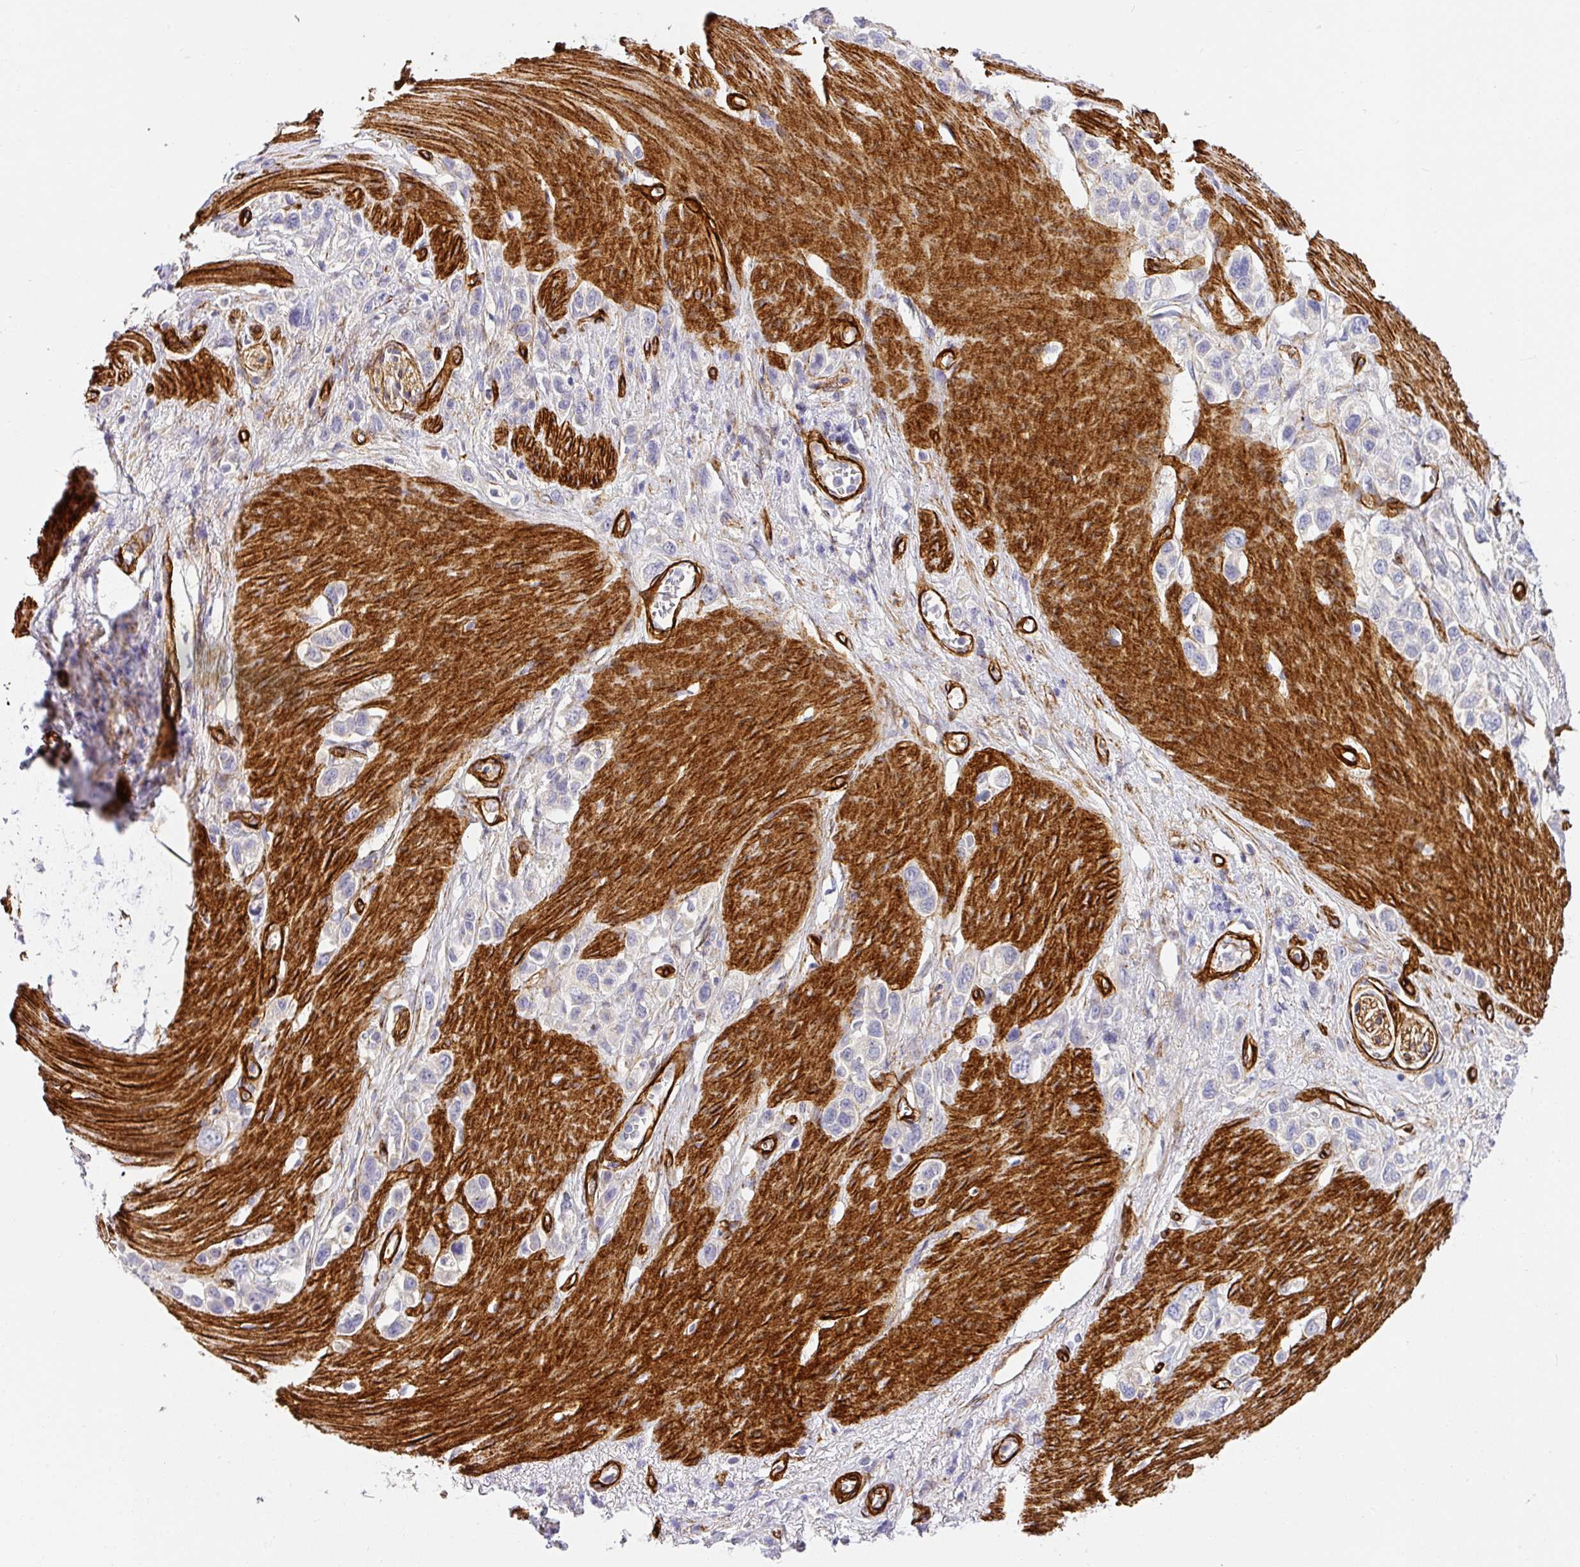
{"staining": {"intensity": "negative", "quantity": "none", "location": "none"}, "tissue": "stomach cancer", "cell_type": "Tumor cells", "image_type": "cancer", "snomed": [{"axis": "morphology", "description": "Adenocarcinoma, NOS"}, {"axis": "topography", "description": "Stomach"}], "caption": "High power microscopy photomicrograph of an IHC photomicrograph of stomach cancer (adenocarcinoma), revealing no significant expression in tumor cells.", "gene": "SLC25A17", "patient": {"sex": "female", "age": 65}}